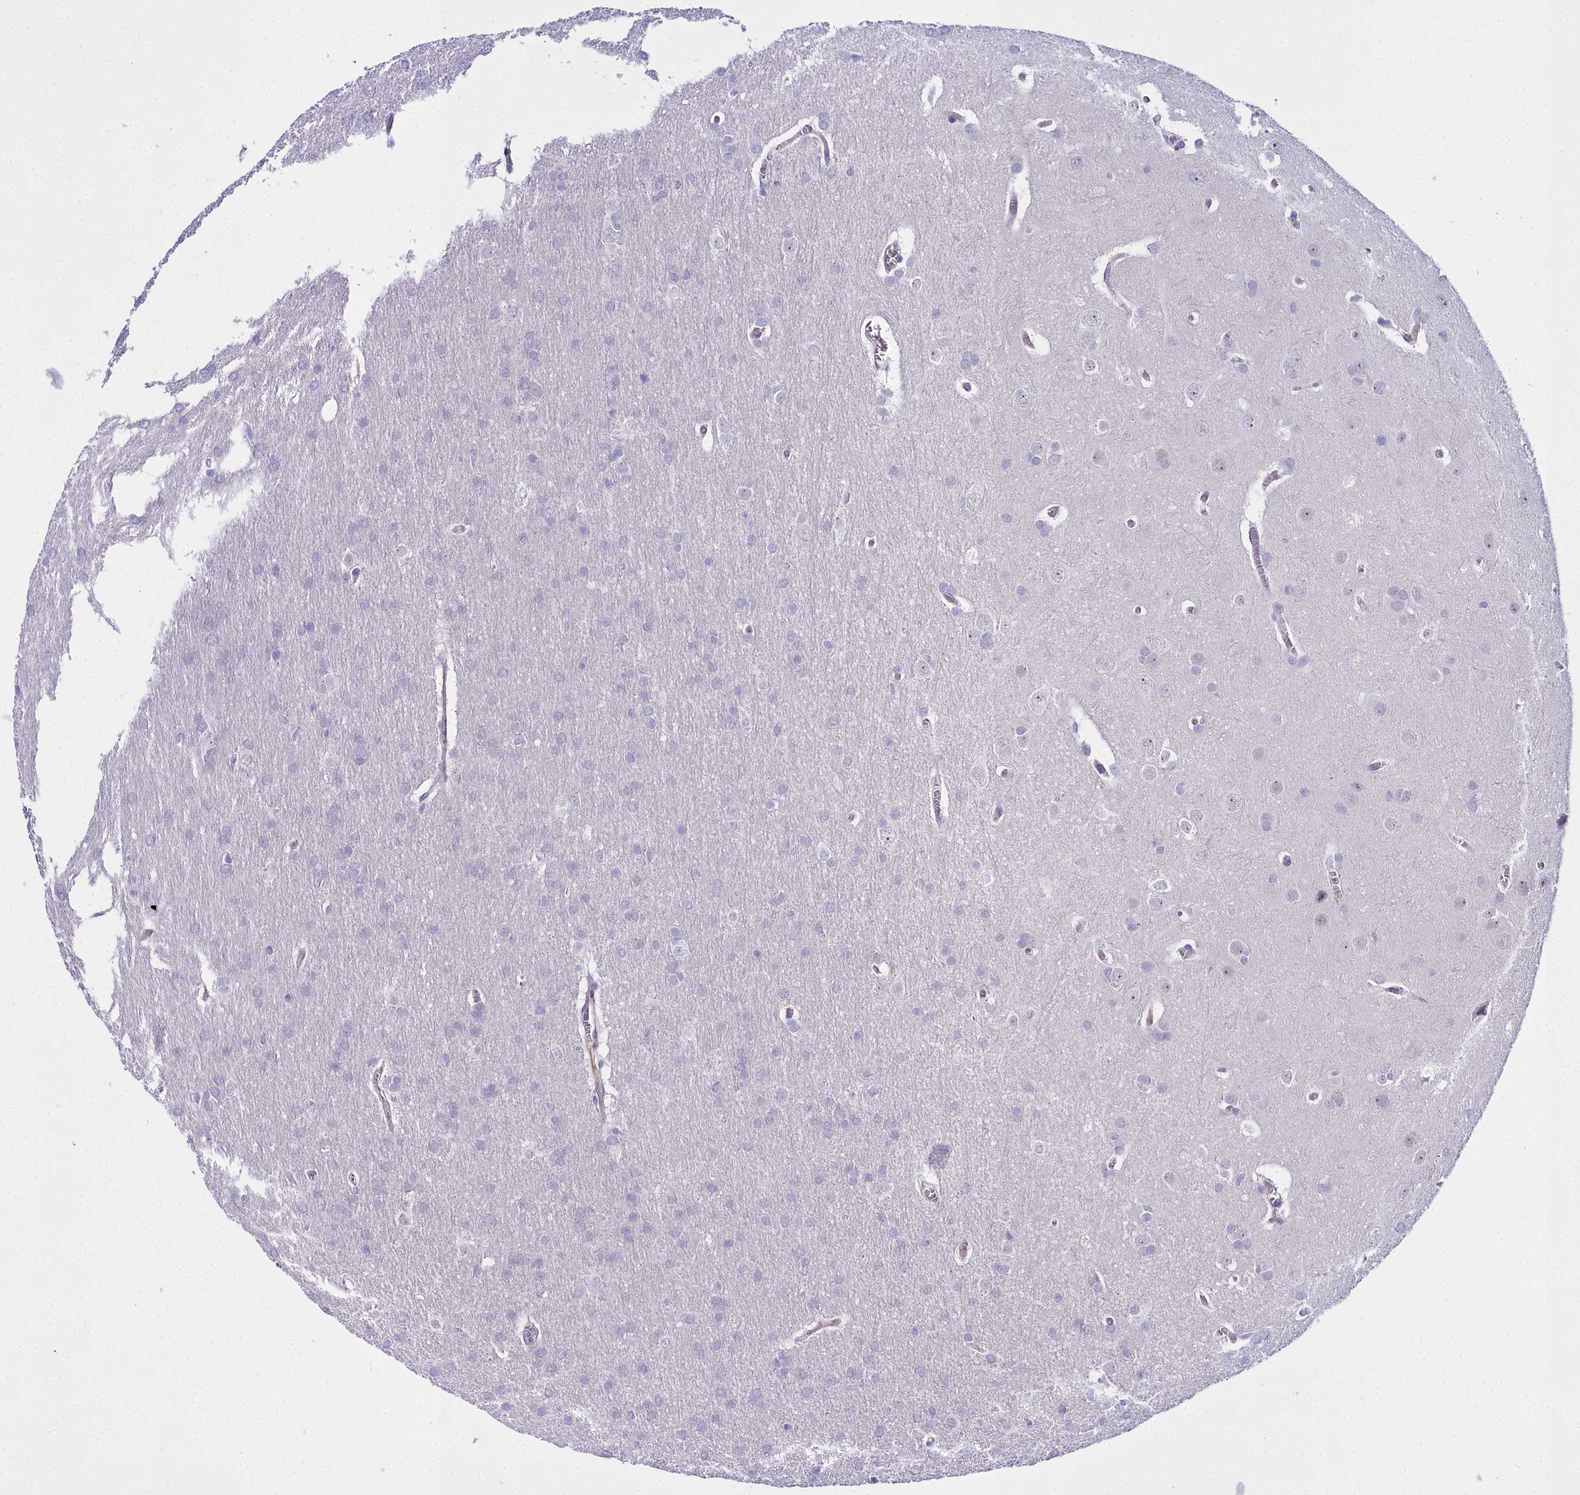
{"staining": {"intensity": "negative", "quantity": "none", "location": "none"}, "tissue": "glioma", "cell_type": "Tumor cells", "image_type": "cancer", "snomed": [{"axis": "morphology", "description": "Glioma, malignant, Low grade"}, {"axis": "topography", "description": "Brain"}], "caption": "Tumor cells are negative for brown protein staining in malignant glioma (low-grade).", "gene": "TIMM22", "patient": {"sex": "female", "age": 32}}